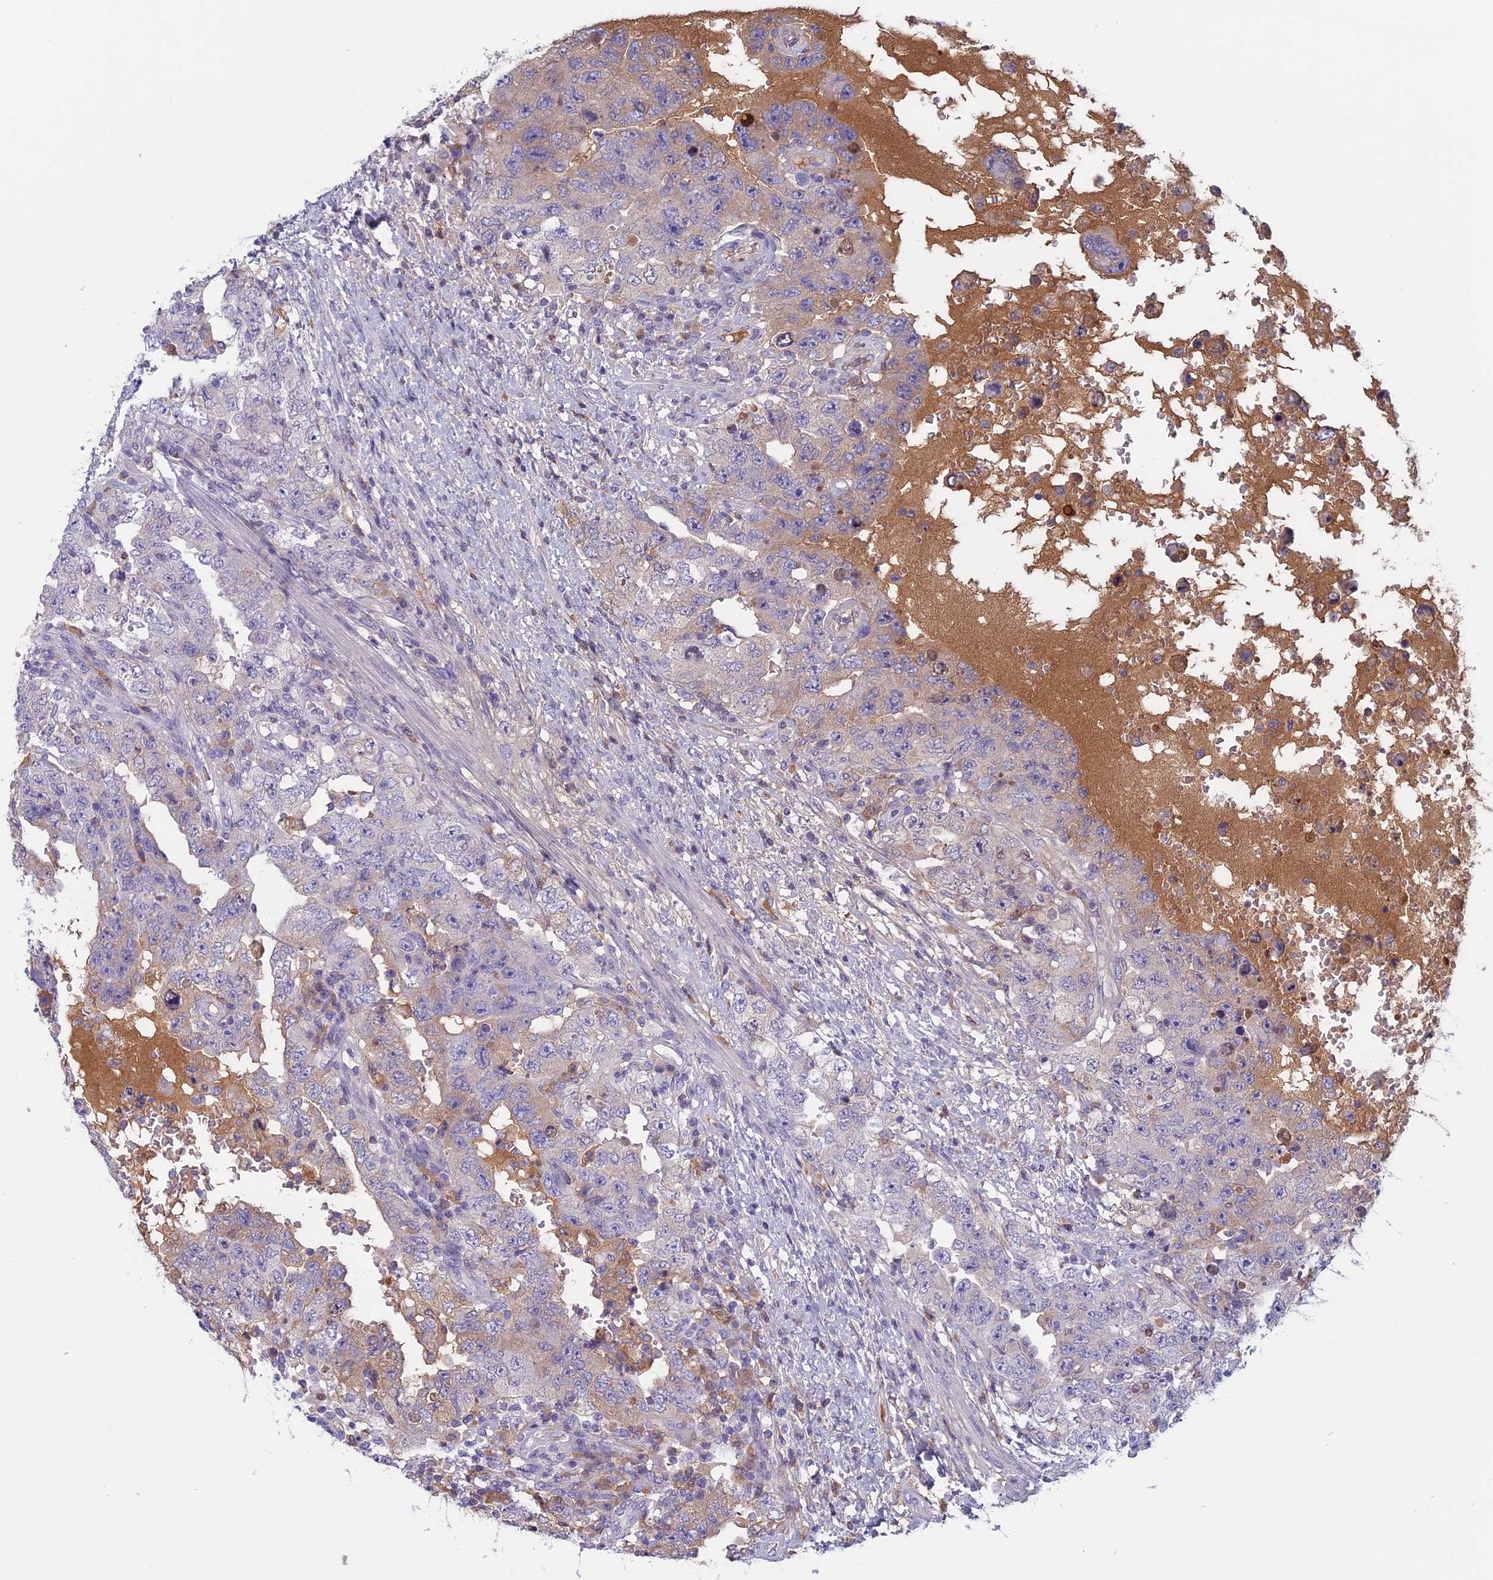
{"staining": {"intensity": "weak", "quantity": "<25%", "location": "cytoplasmic/membranous"}, "tissue": "testis cancer", "cell_type": "Tumor cells", "image_type": "cancer", "snomed": [{"axis": "morphology", "description": "Carcinoma, Embryonal, NOS"}, {"axis": "topography", "description": "Testis"}], "caption": "Immunohistochemistry (IHC) photomicrograph of neoplastic tissue: human testis cancer (embryonal carcinoma) stained with DAB reveals no significant protein expression in tumor cells.", "gene": "ANGPTL2", "patient": {"sex": "male", "age": 26}}